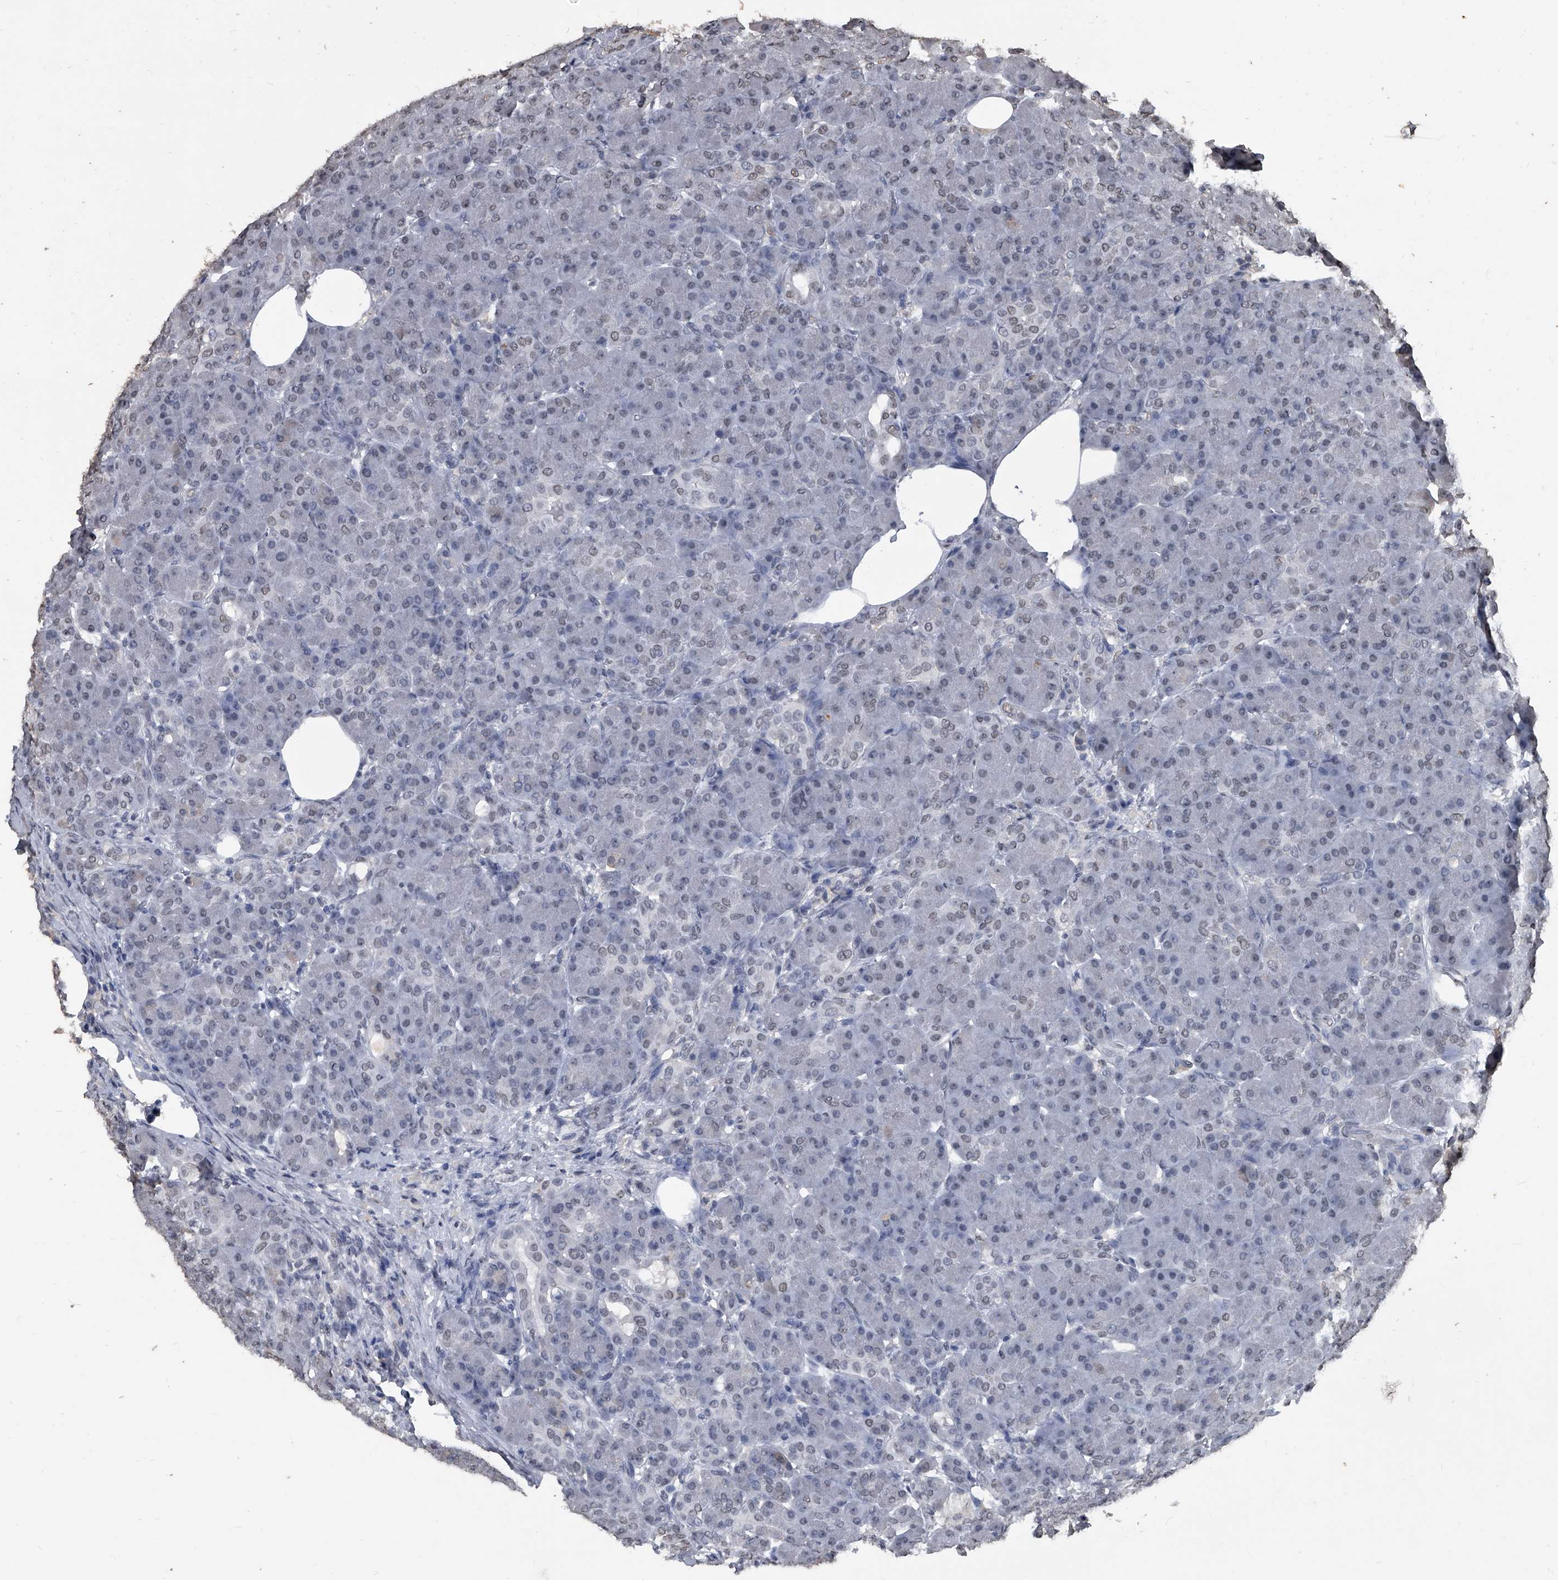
{"staining": {"intensity": "negative", "quantity": "none", "location": "none"}, "tissue": "pancreas", "cell_type": "Exocrine glandular cells", "image_type": "normal", "snomed": [{"axis": "morphology", "description": "Normal tissue, NOS"}, {"axis": "topography", "description": "Pancreas"}], "caption": "Immunohistochemical staining of unremarkable human pancreas reveals no significant positivity in exocrine glandular cells.", "gene": "MATR3", "patient": {"sex": "male", "age": 63}}